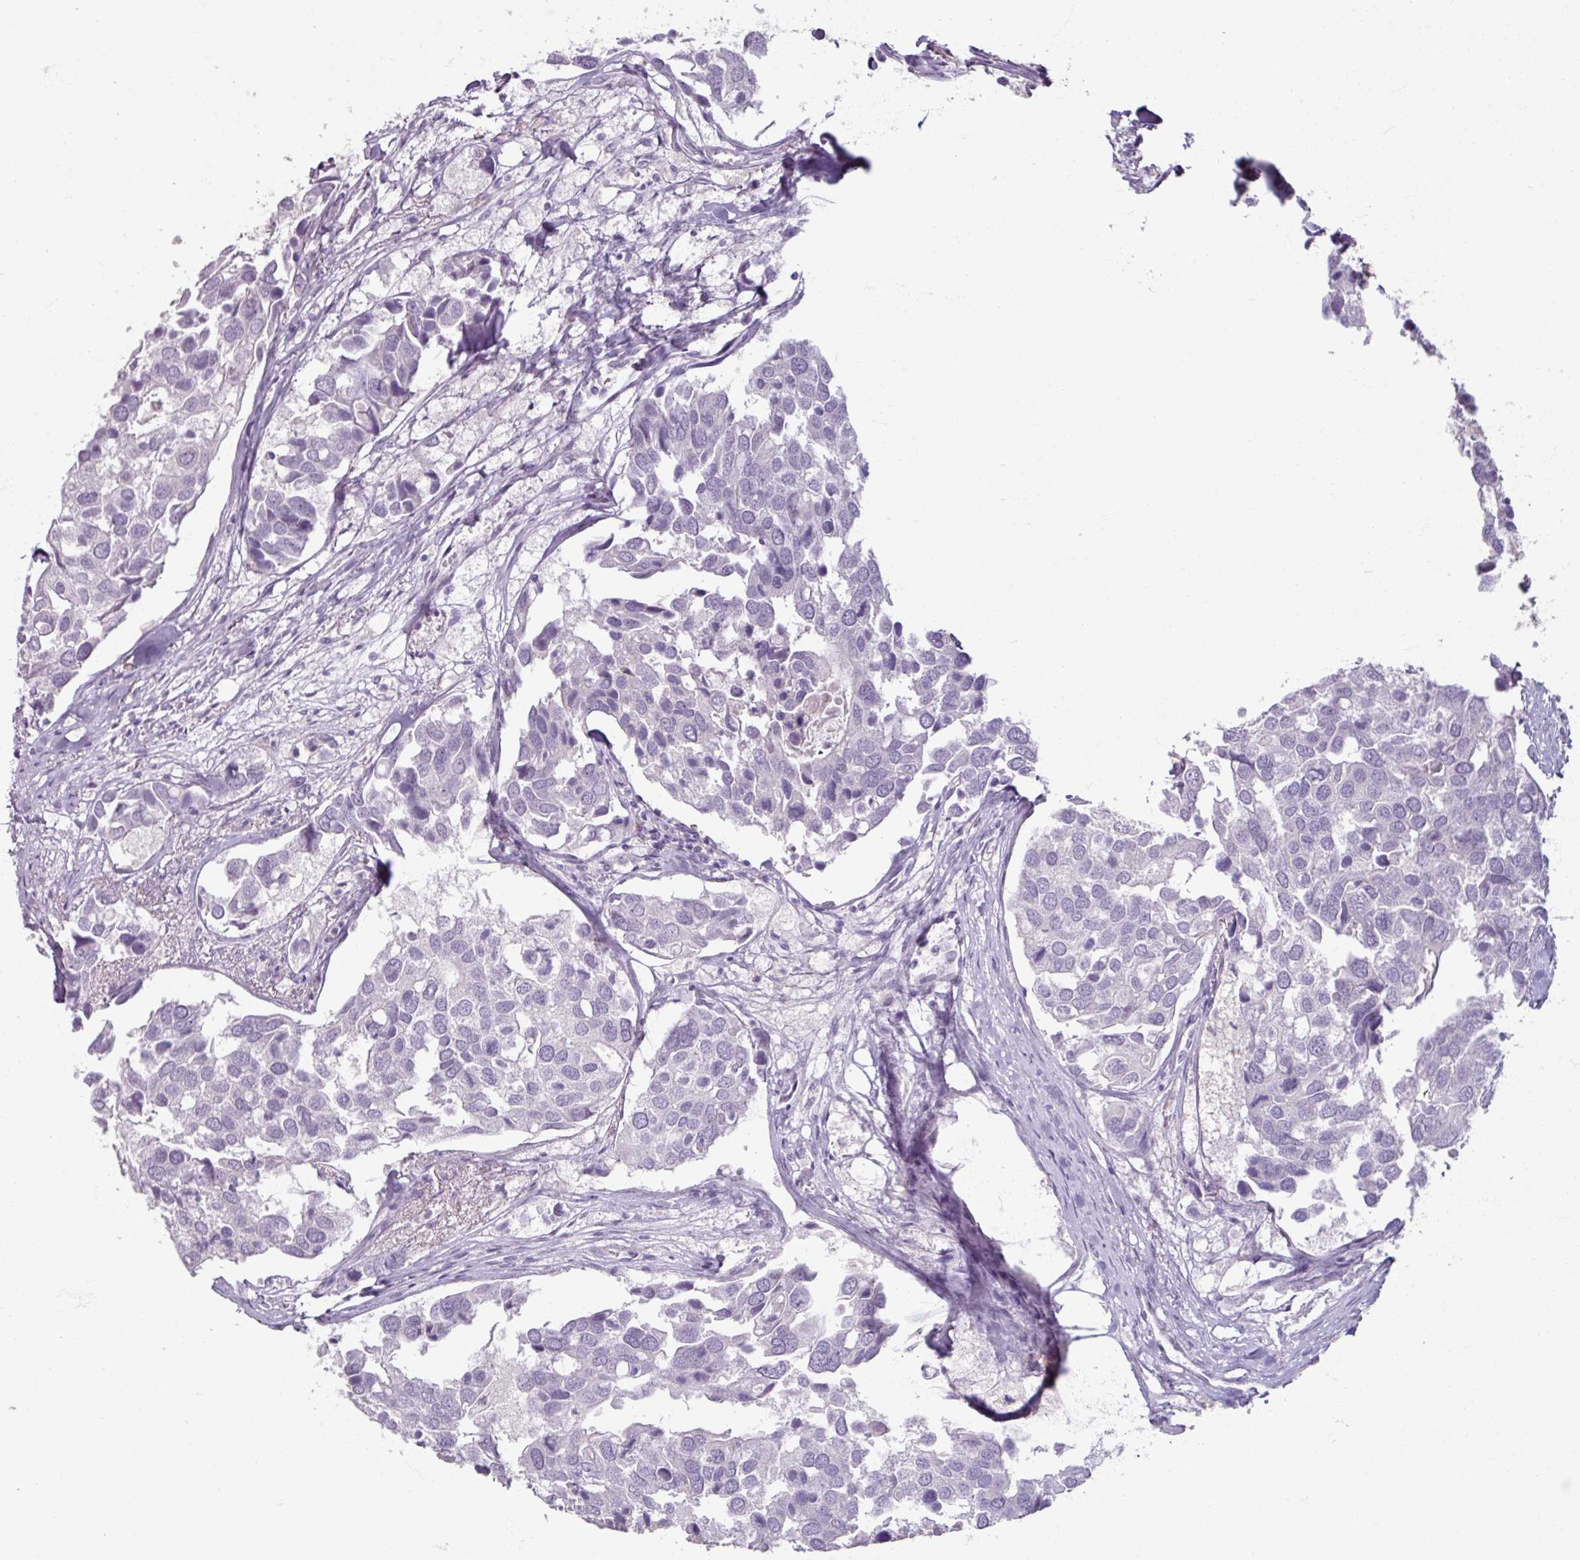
{"staining": {"intensity": "negative", "quantity": "none", "location": "none"}, "tissue": "breast cancer", "cell_type": "Tumor cells", "image_type": "cancer", "snomed": [{"axis": "morphology", "description": "Duct carcinoma"}, {"axis": "topography", "description": "Breast"}], "caption": "Protein analysis of breast cancer (invasive ductal carcinoma) shows no significant expression in tumor cells.", "gene": "SLC27A5", "patient": {"sex": "female", "age": 83}}